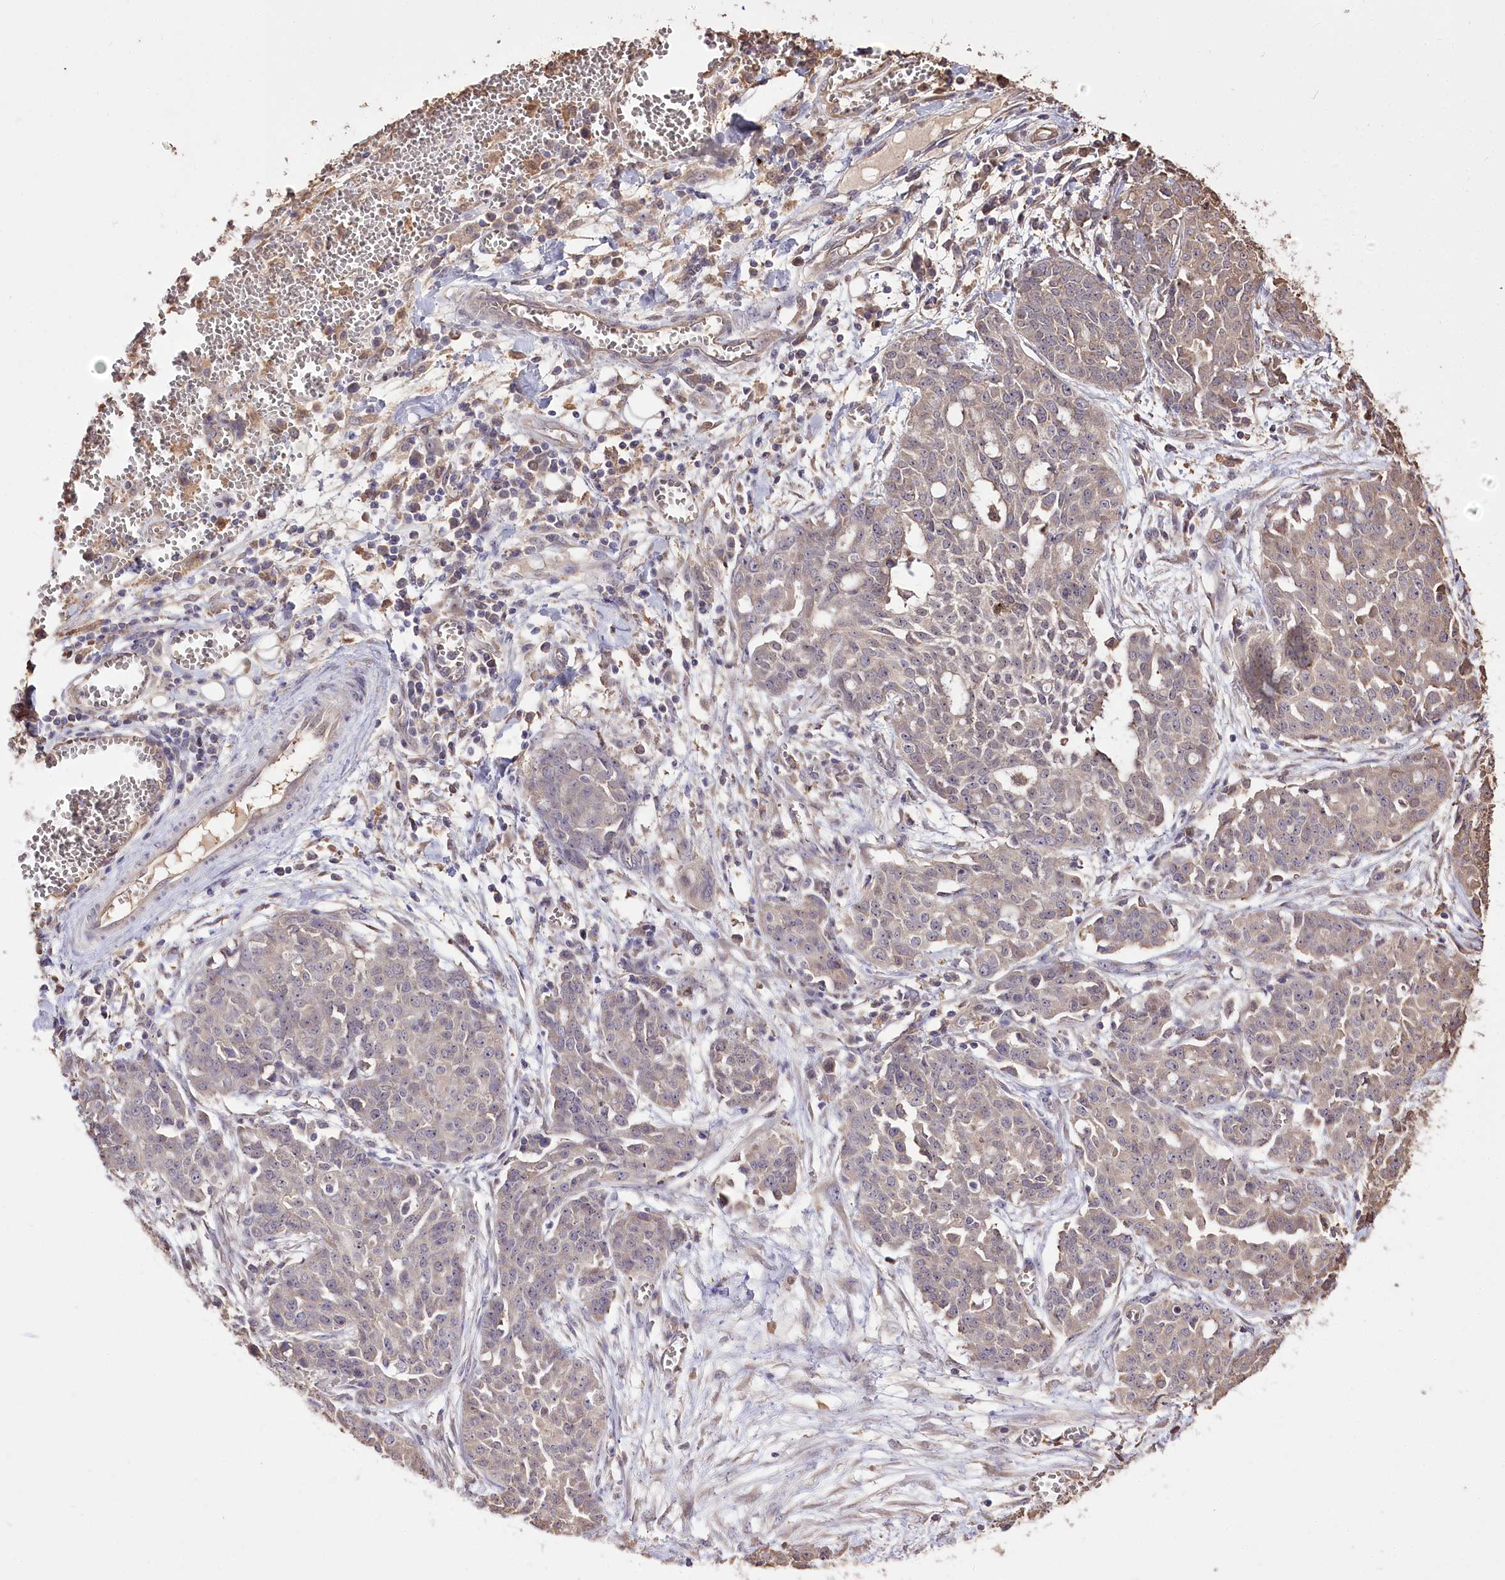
{"staining": {"intensity": "weak", "quantity": "<25%", "location": "cytoplasmic/membranous"}, "tissue": "ovarian cancer", "cell_type": "Tumor cells", "image_type": "cancer", "snomed": [{"axis": "morphology", "description": "Cystadenocarcinoma, serous, NOS"}, {"axis": "topography", "description": "Soft tissue"}, {"axis": "topography", "description": "Ovary"}], "caption": "IHC image of human ovarian cancer stained for a protein (brown), which demonstrates no staining in tumor cells.", "gene": "R3HDM2", "patient": {"sex": "female", "age": 57}}